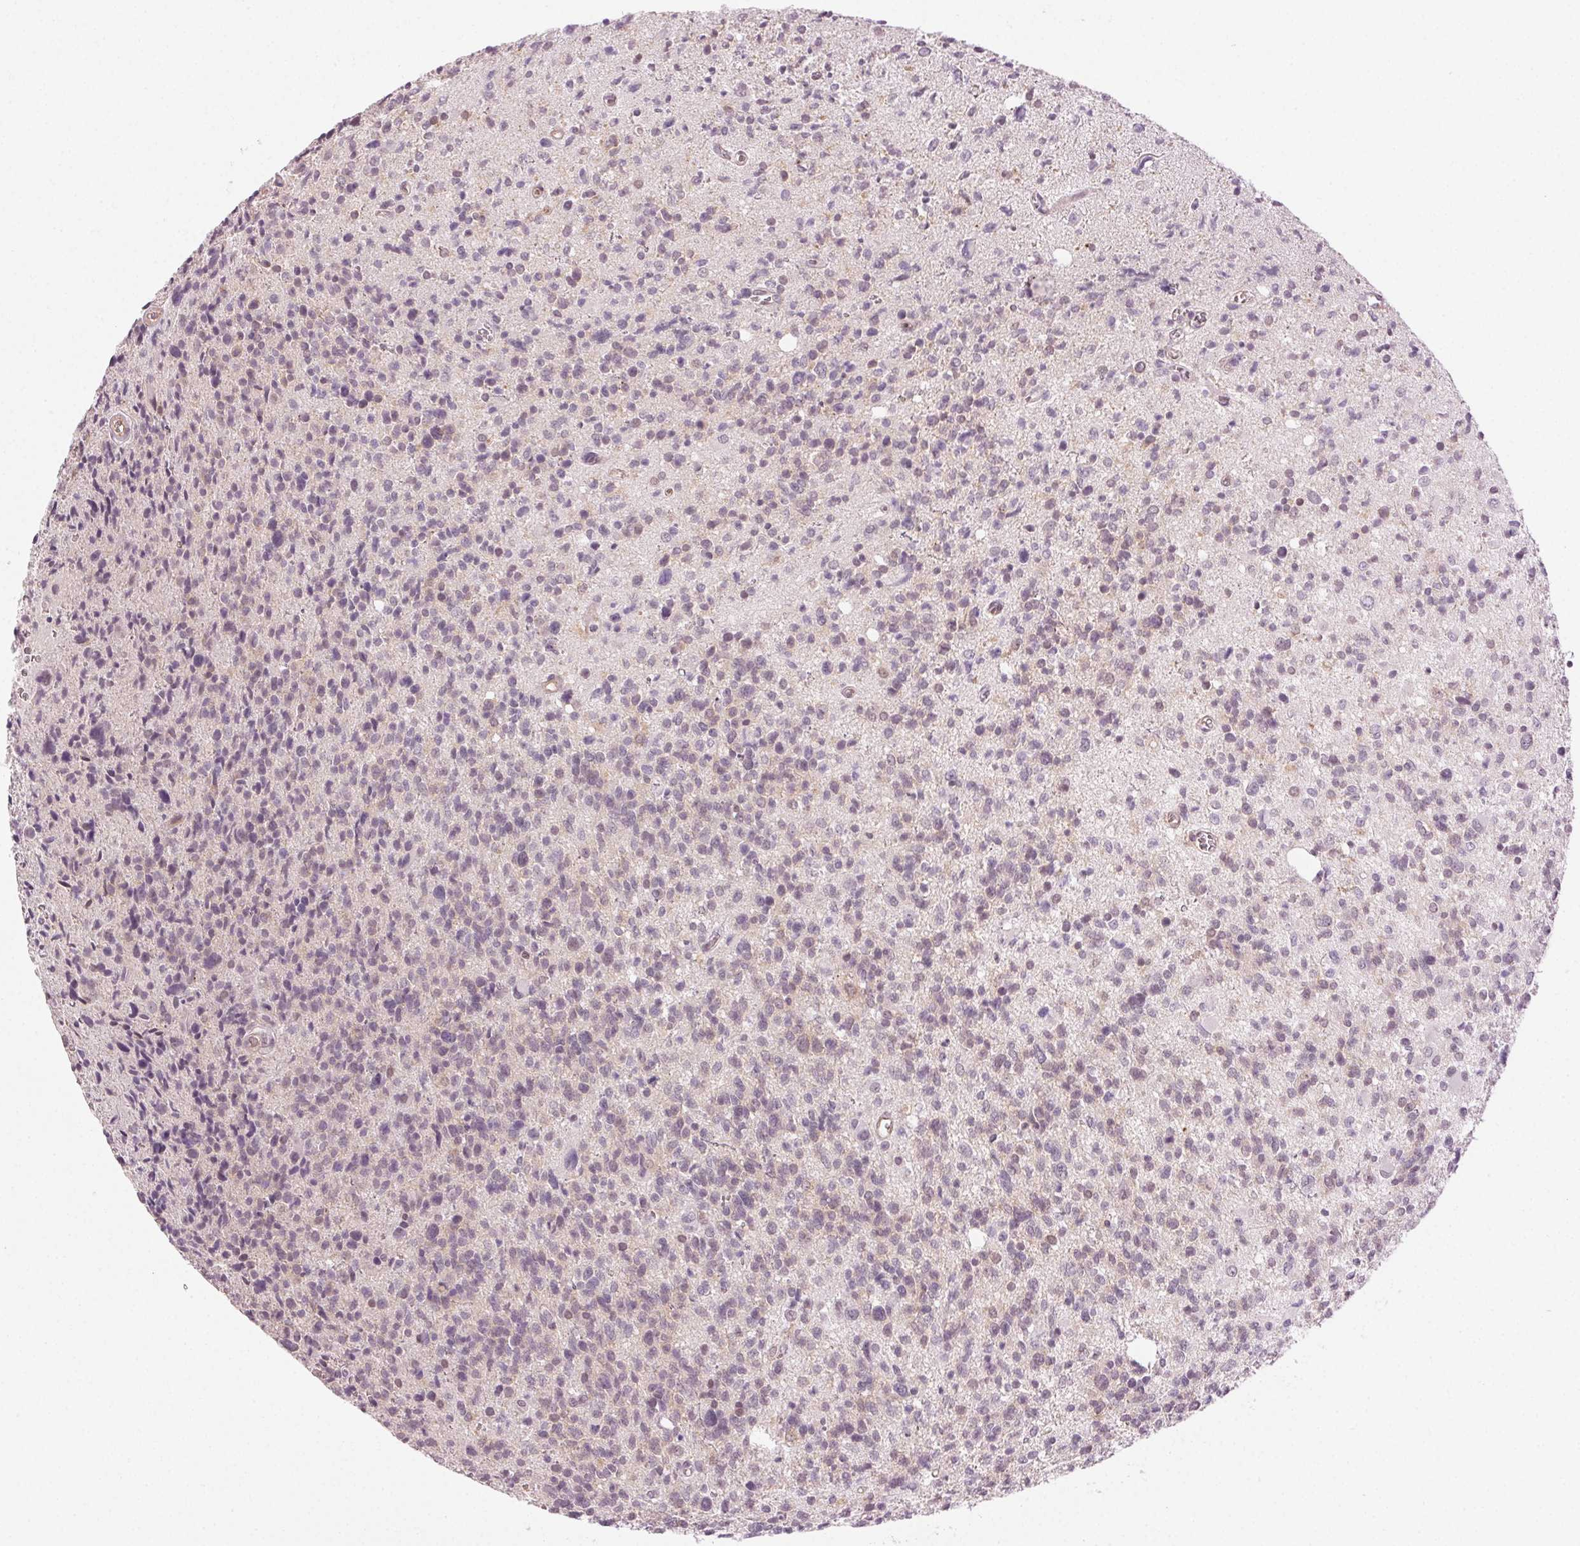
{"staining": {"intensity": "weak", "quantity": "<25%", "location": "nuclear"}, "tissue": "glioma", "cell_type": "Tumor cells", "image_type": "cancer", "snomed": [{"axis": "morphology", "description": "Glioma, malignant, High grade"}, {"axis": "topography", "description": "Brain"}], "caption": "Immunohistochemical staining of high-grade glioma (malignant) demonstrates no significant expression in tumor cells.", "gene": "AIF1L", "patient": {"sex": "male", "age": 29}}